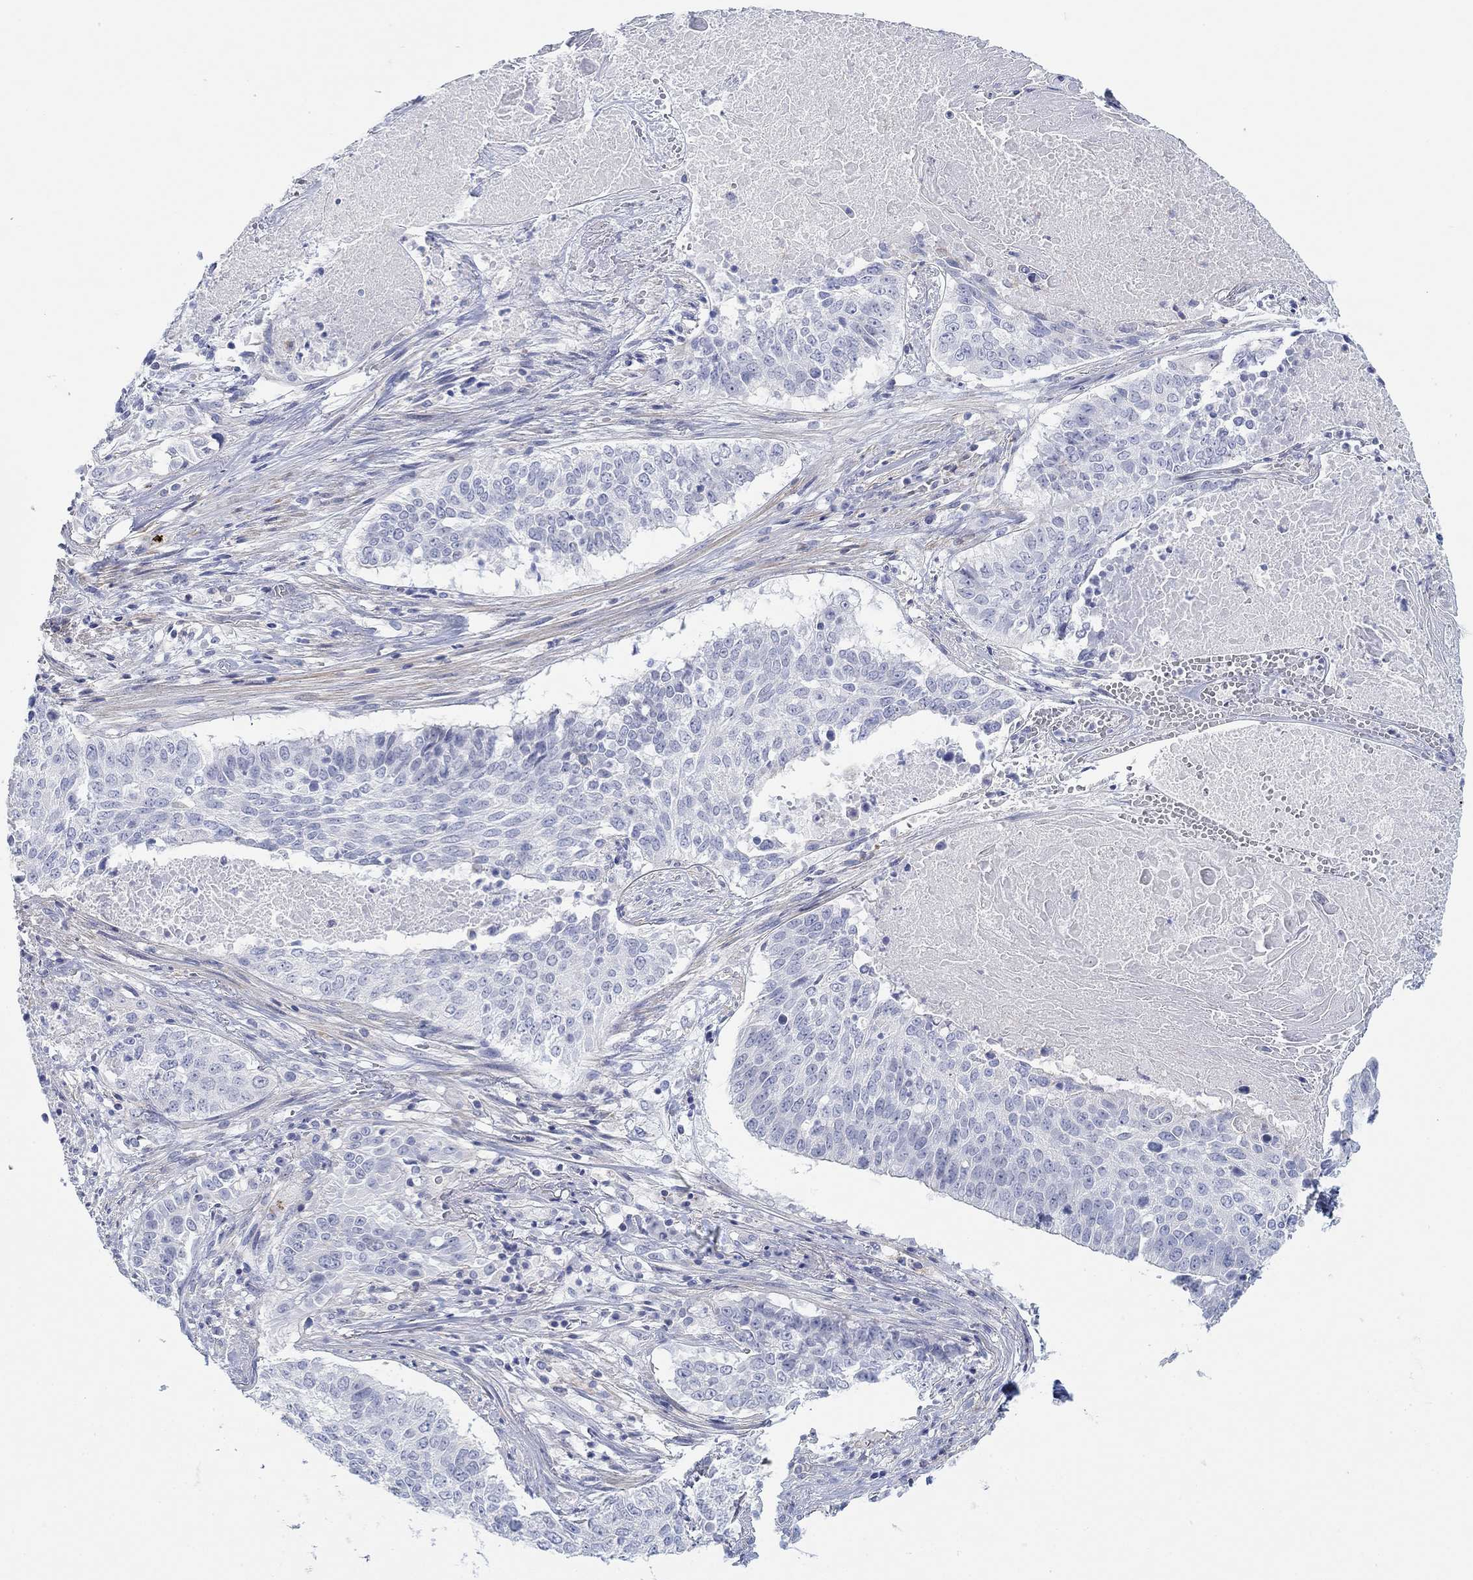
{"staining": {"intensity": "negative", "quantity": "none", "location": "none"}, "tissue": "lung cancer", "cell_type": "Tumor cells", "image_type": "cancer", "snomed": [{"axis": "morphology", "description": "Squamous cell carcinoma, NOS"}, {"axis": "topography", "description": "Lung"}], "caption": "An image of lung squamous cell carcinoma stained for a protein demonstrates no brown staining in tumor cells.", "gene": "PPIL6", "patient": {"sex": "male", "age": 64}}